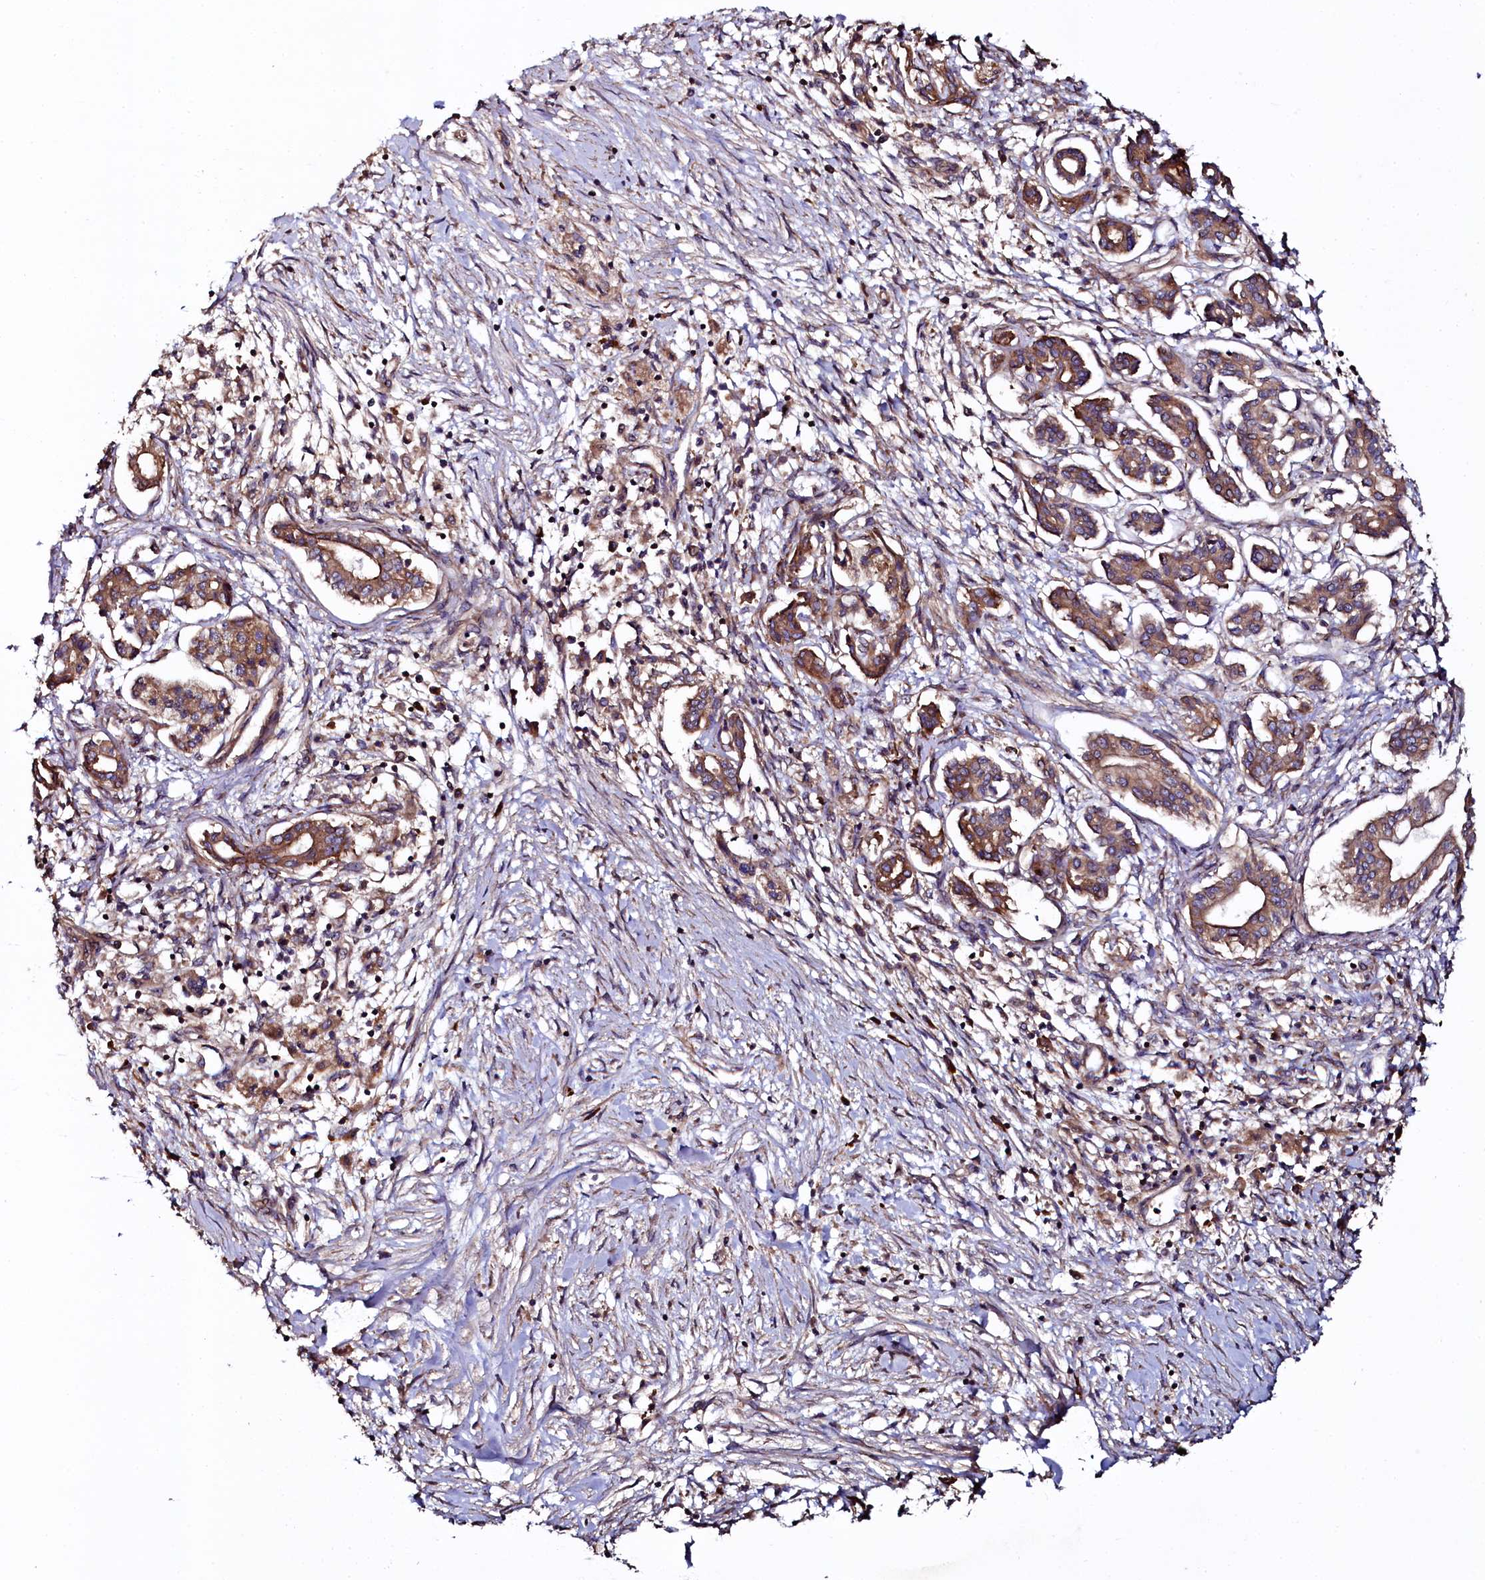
{"staining": {"intensity": "moderate", "quantity": ">75%", "location": "cytoplasmic/membranous"}, "tissue": "pancreatic cancer", "cell_type": "Tumor cells", "image_type": "cancer", "snomed": [{"axis": "morphology", "description": "Adenocarcinoma, NOS"}, {"axis": "topography", "description": "Pancreas"}], "caption": "Pancreatic adenocarcinoma stained with immunohistochemistry displays moderate cytoplasmic/membranous expression in about >75% of tumor cells.", "gene": "USPL1", "patient": {"sex": "female", "age": 50}}